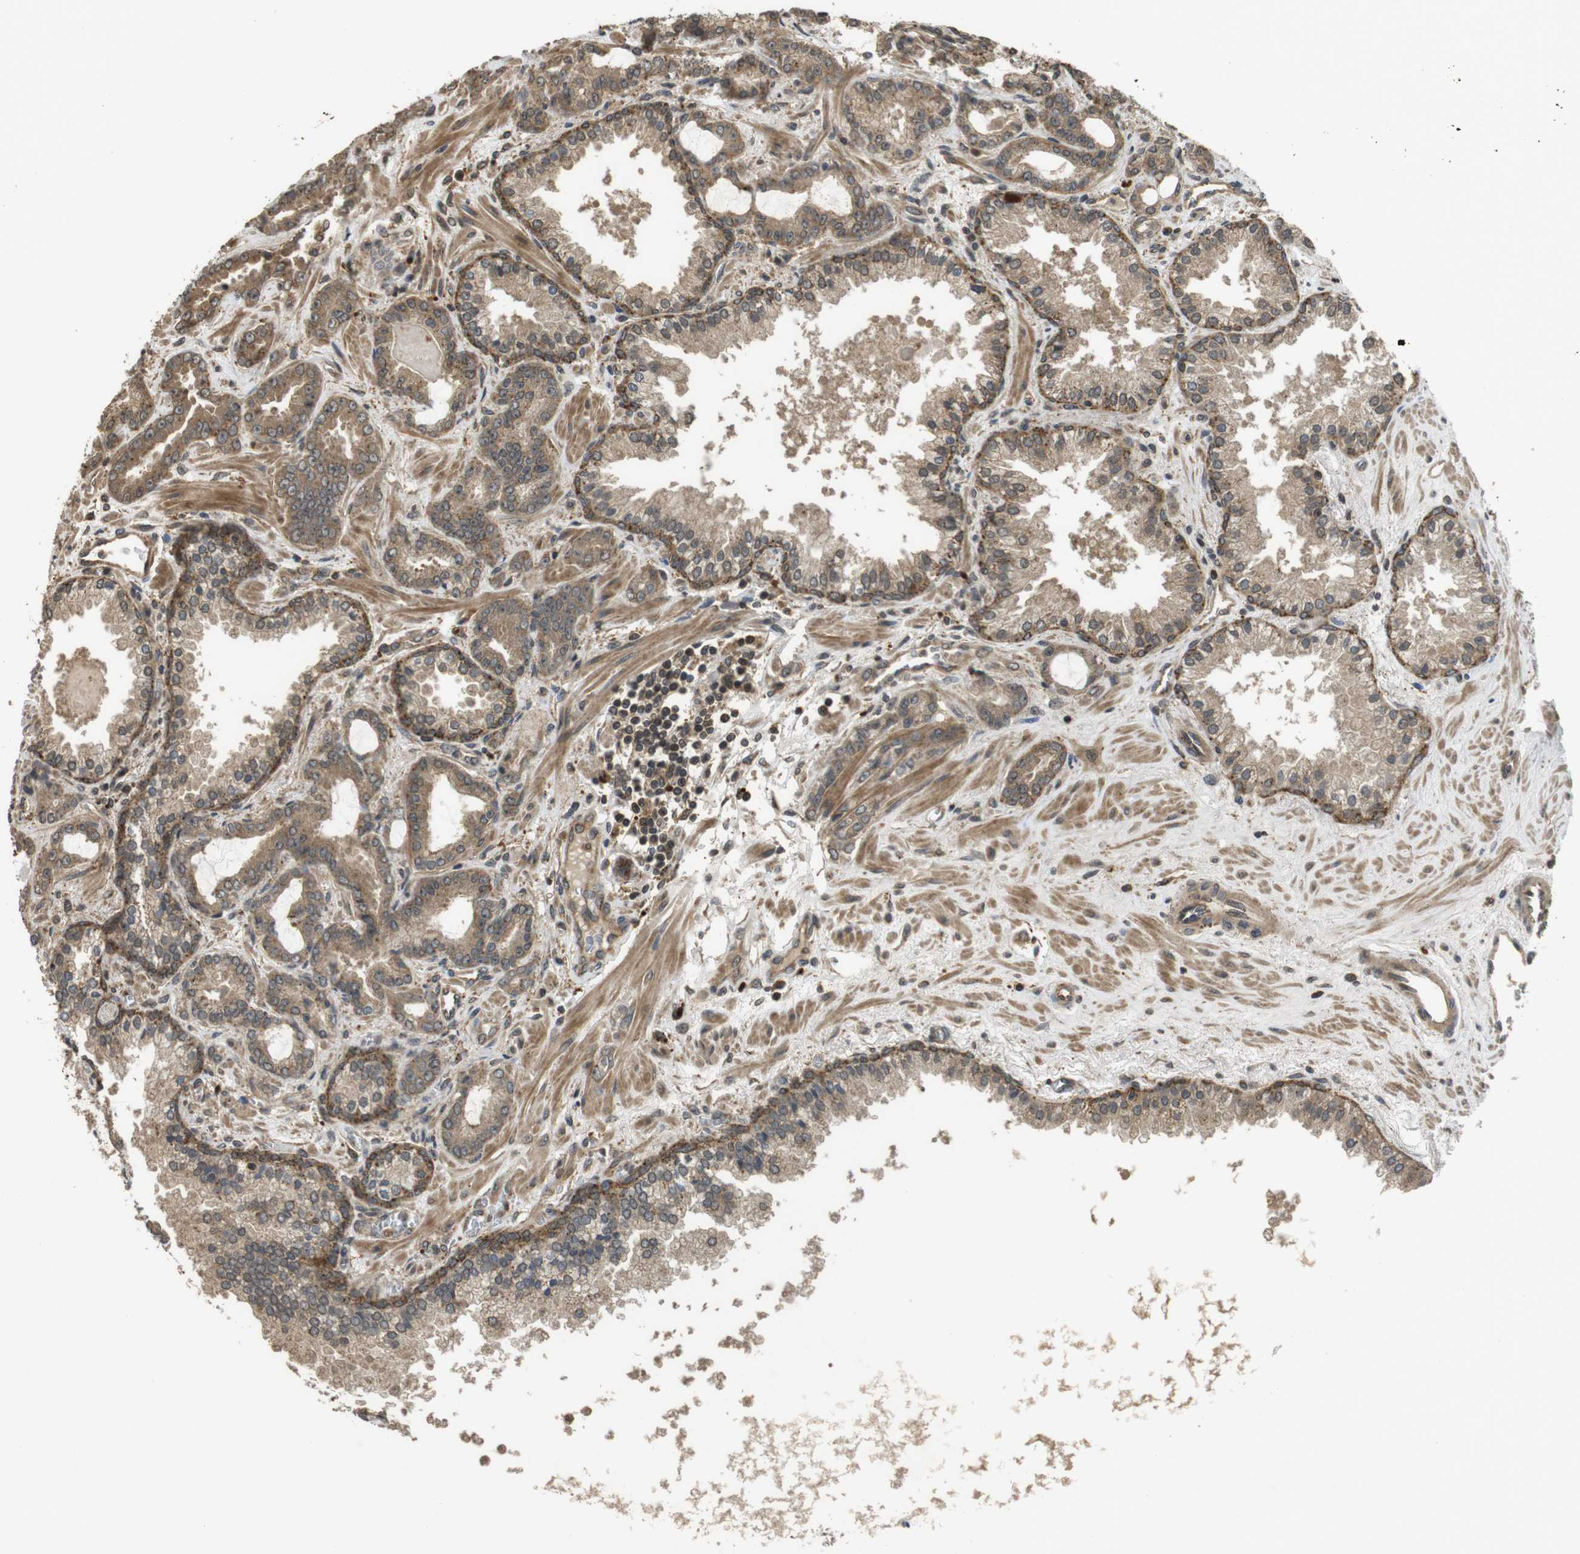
{"staining": {"intensity": "moderate", "quantity": ">75%", "location": "cytoplasmic/membranous"}, "tissue": "prostate cancer", "cell_type": "Tumor cells", "image_type": "cancer", "snomed": [{"axis": "morphology", "description": "Adenocarcinoma, Low grade"}, {"axis": "topography", "description": "Prostate"}], "caption": "DAB immunohistochemical staining of human prostate cancer exhibits moderate cytoplasmic/membranous protein expression in approximately >75% of tumor cells.", "gene": "FZD10", "patient": {"sex": "male", "age": 60}}